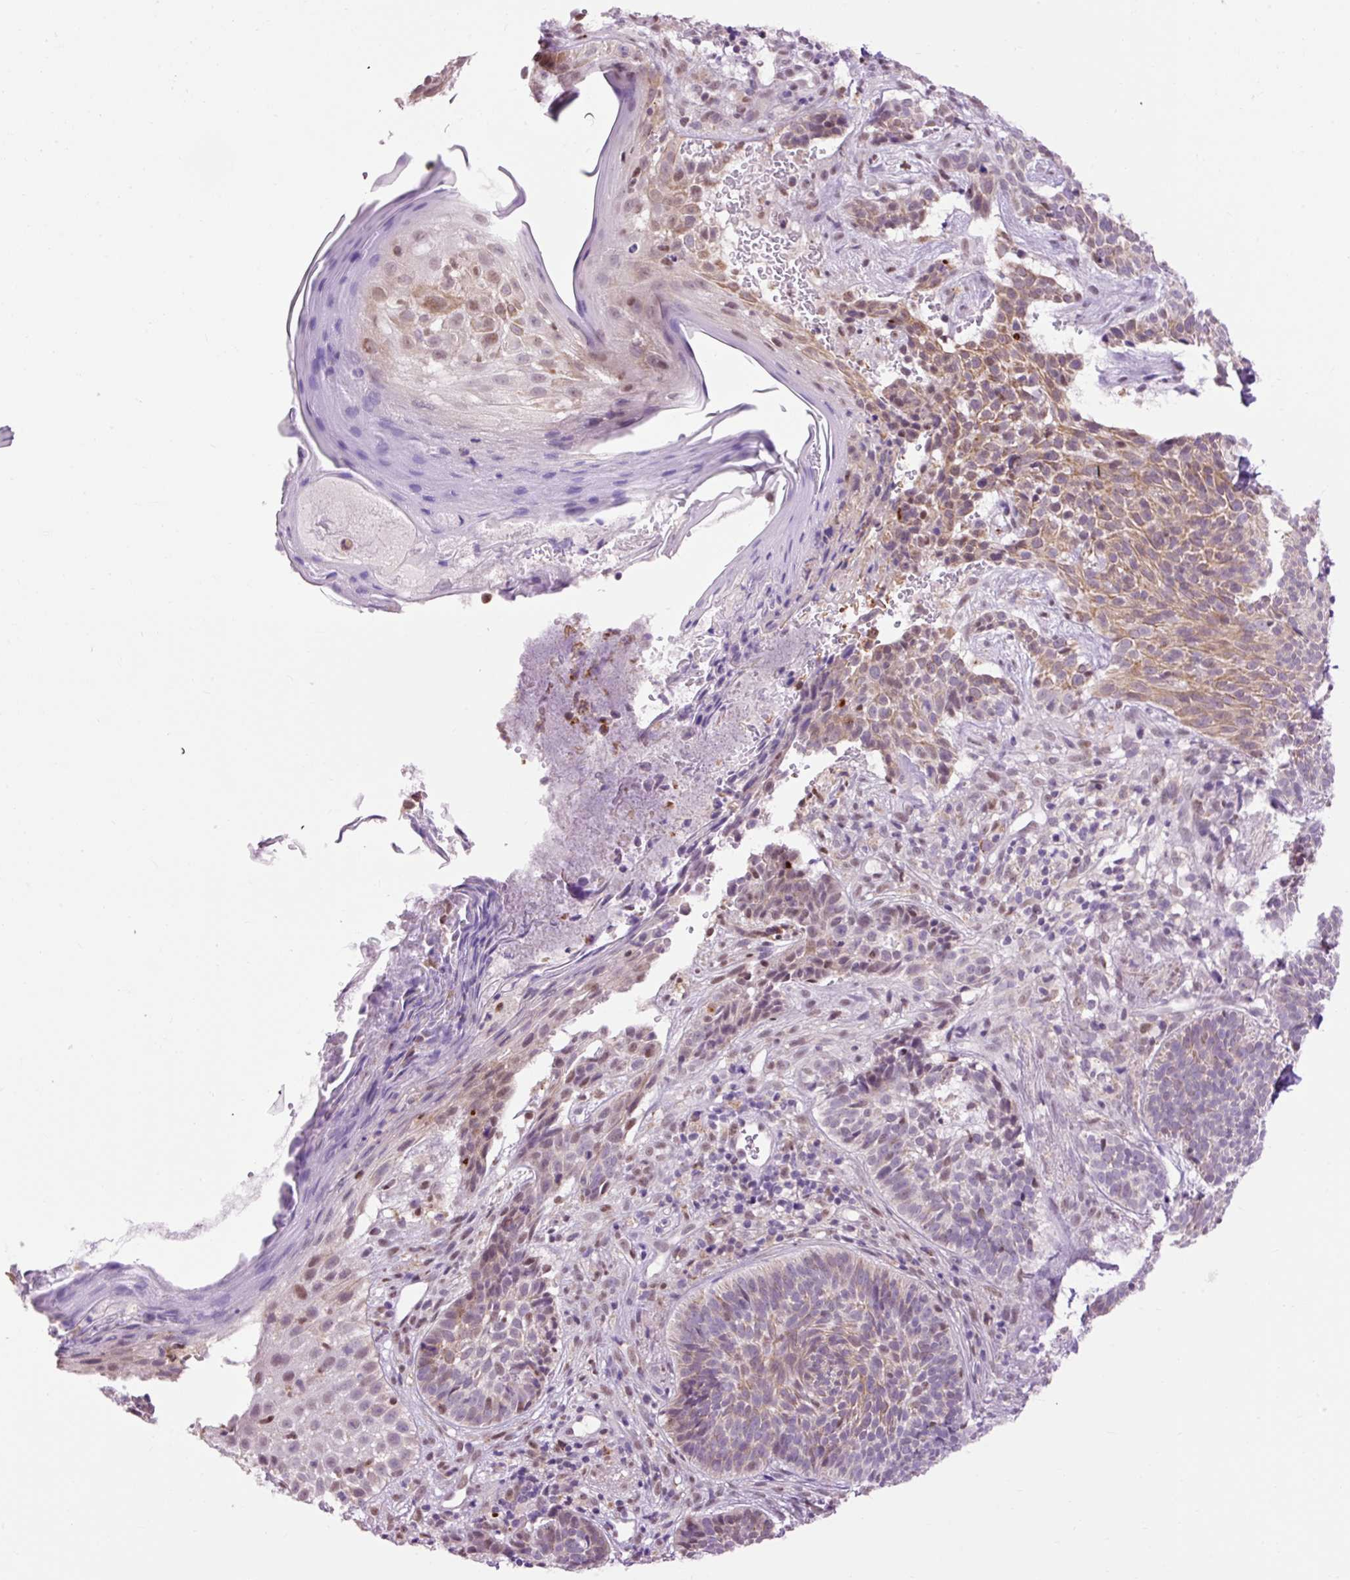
{"staining": {"intensity": "weak", "quantity": "25%-75%", "location": "cytoplasmic/membranous,nuclear"}, "tissue": "skin cancer", "cell_type": "Tumor cells", "image_type": "cancer", "snomed": [{"axis": "morphology", "description": "Basal cell carcinoma"}, {"axis": "topography", "description": "Skin"}], "caption": "An immunohistochemistry (IHC) photomicrograph of tumor tissue is shown. Protein staining in brown labels weak cytoplasmic/membranous and nuclear positivity in skin cancer within tumor cells.", "gene": "LY86", "patient": {"sex": "male", "age": 70}}